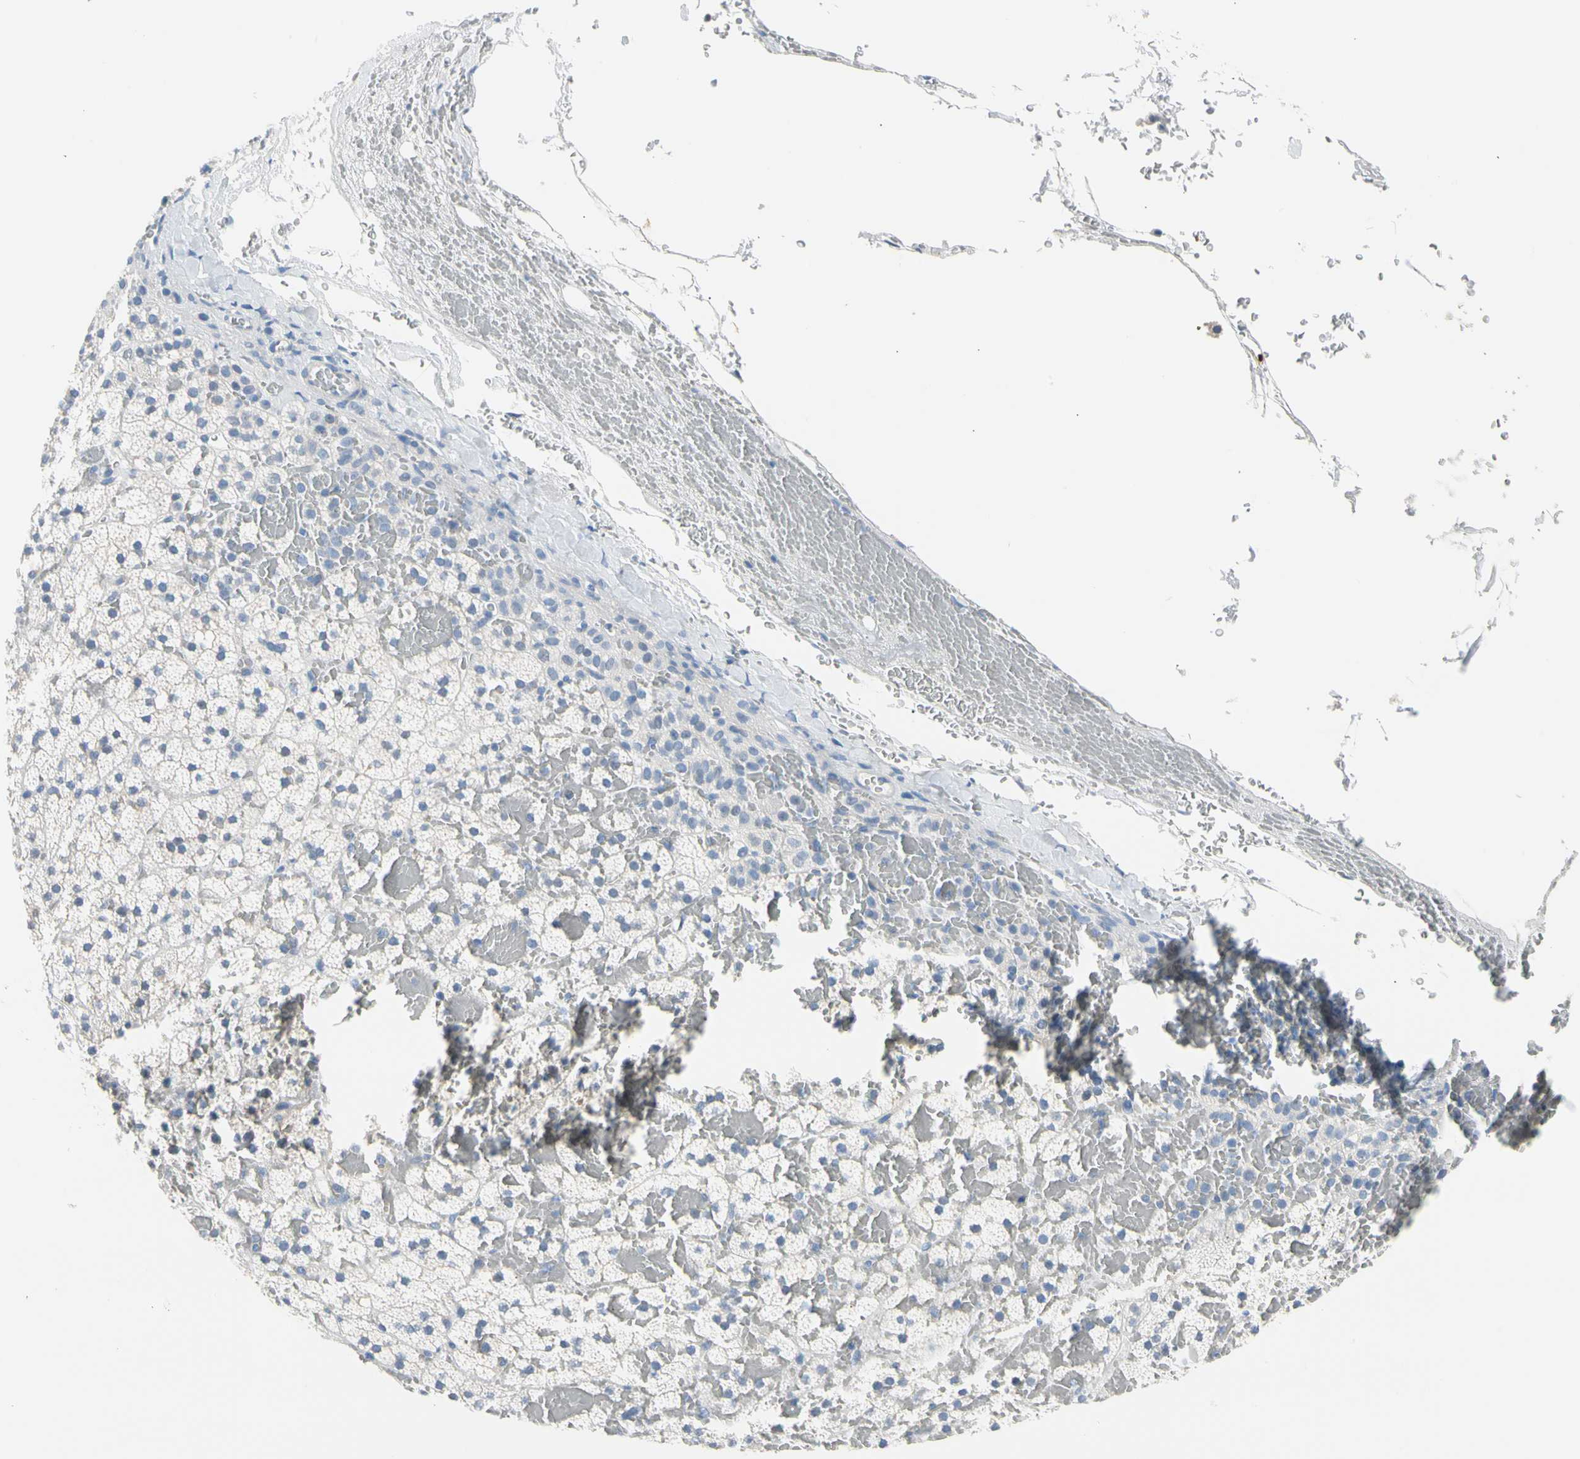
{"staining": {"intensity": "negative", "quantity": "none", "location": "none"}, "tissue": "adrenal gland", "cell_type": "Glandular cells", "image_type": "normal", "snomed": [{"axis": "morphology", "description": "Normal tissue, NOS"}, {"axis": "topography", "description": "Adrenal gland"}], "caption": "An immunohistochemistry photomicrograph of normal adrenal gland is shown. There is no staining in glandular cells of adrenal gland. (DAB (3,3'-diaminobenzidine) IHC, high magnification).", "gene": "MARK1", "patient": {"sex": "male", "age": 35}}